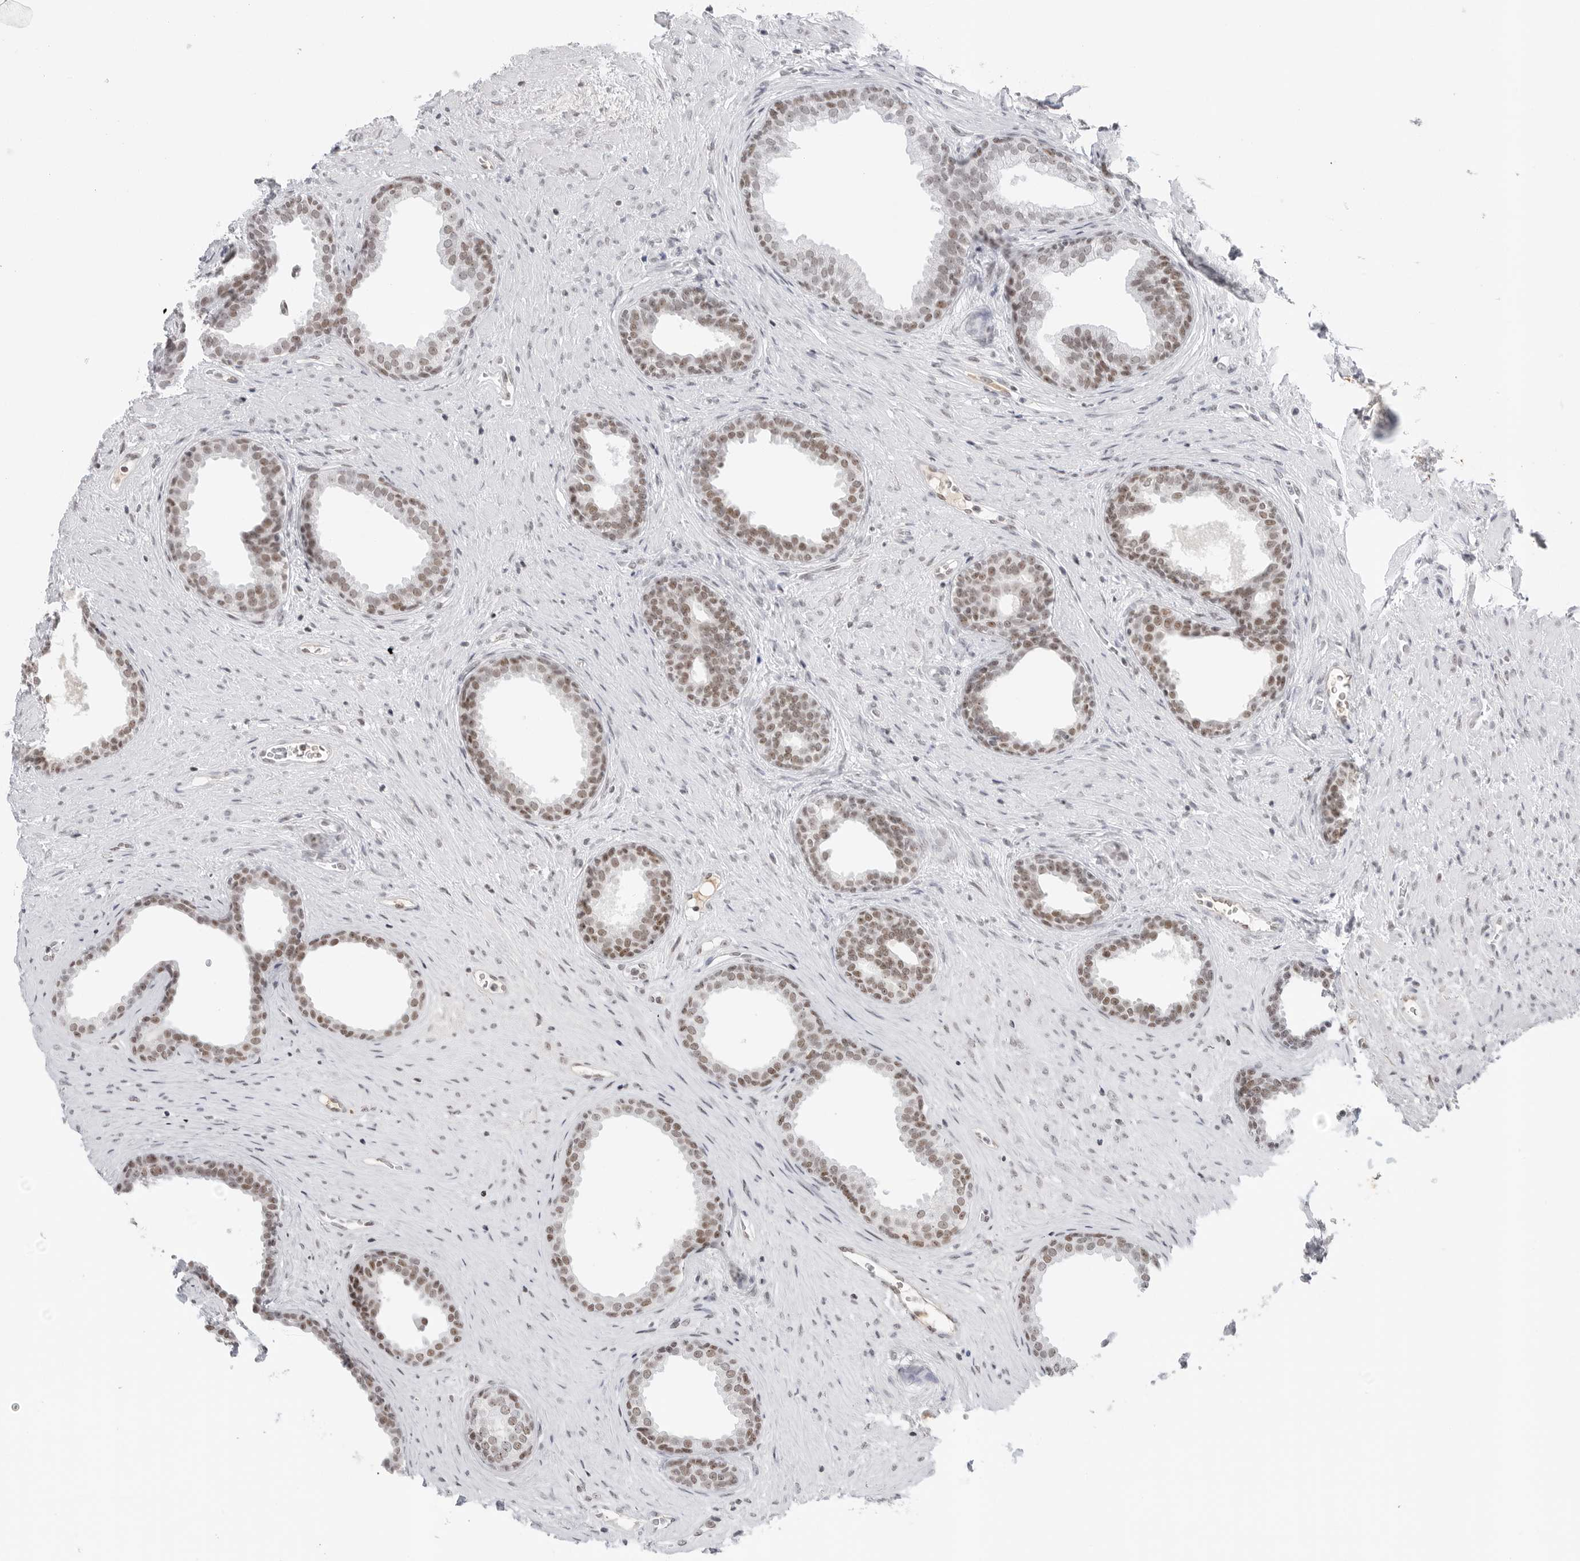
{"staining": {"intensity": "moderate", "quantity": ">75%", "location": "nuclear"}, "tissue": "prostate", "cell_type": "Glandular cells", "image_type": "normal", "snomed": [{"axis": "morphology", "description": "Normal tissue, NOS"}, {"axis": "topography", "description": "Prostate"}], "caption": "Immunohistochemical staining of unremarkable prostate demonstrates medium levels of moderate nuclear expression in approximately >75% of glandular cells. Ihc stains the protein in brown and the nuclei are stained blue.", "gene": "WRAP53", "patient": {"sex": "male", "age": 76}}